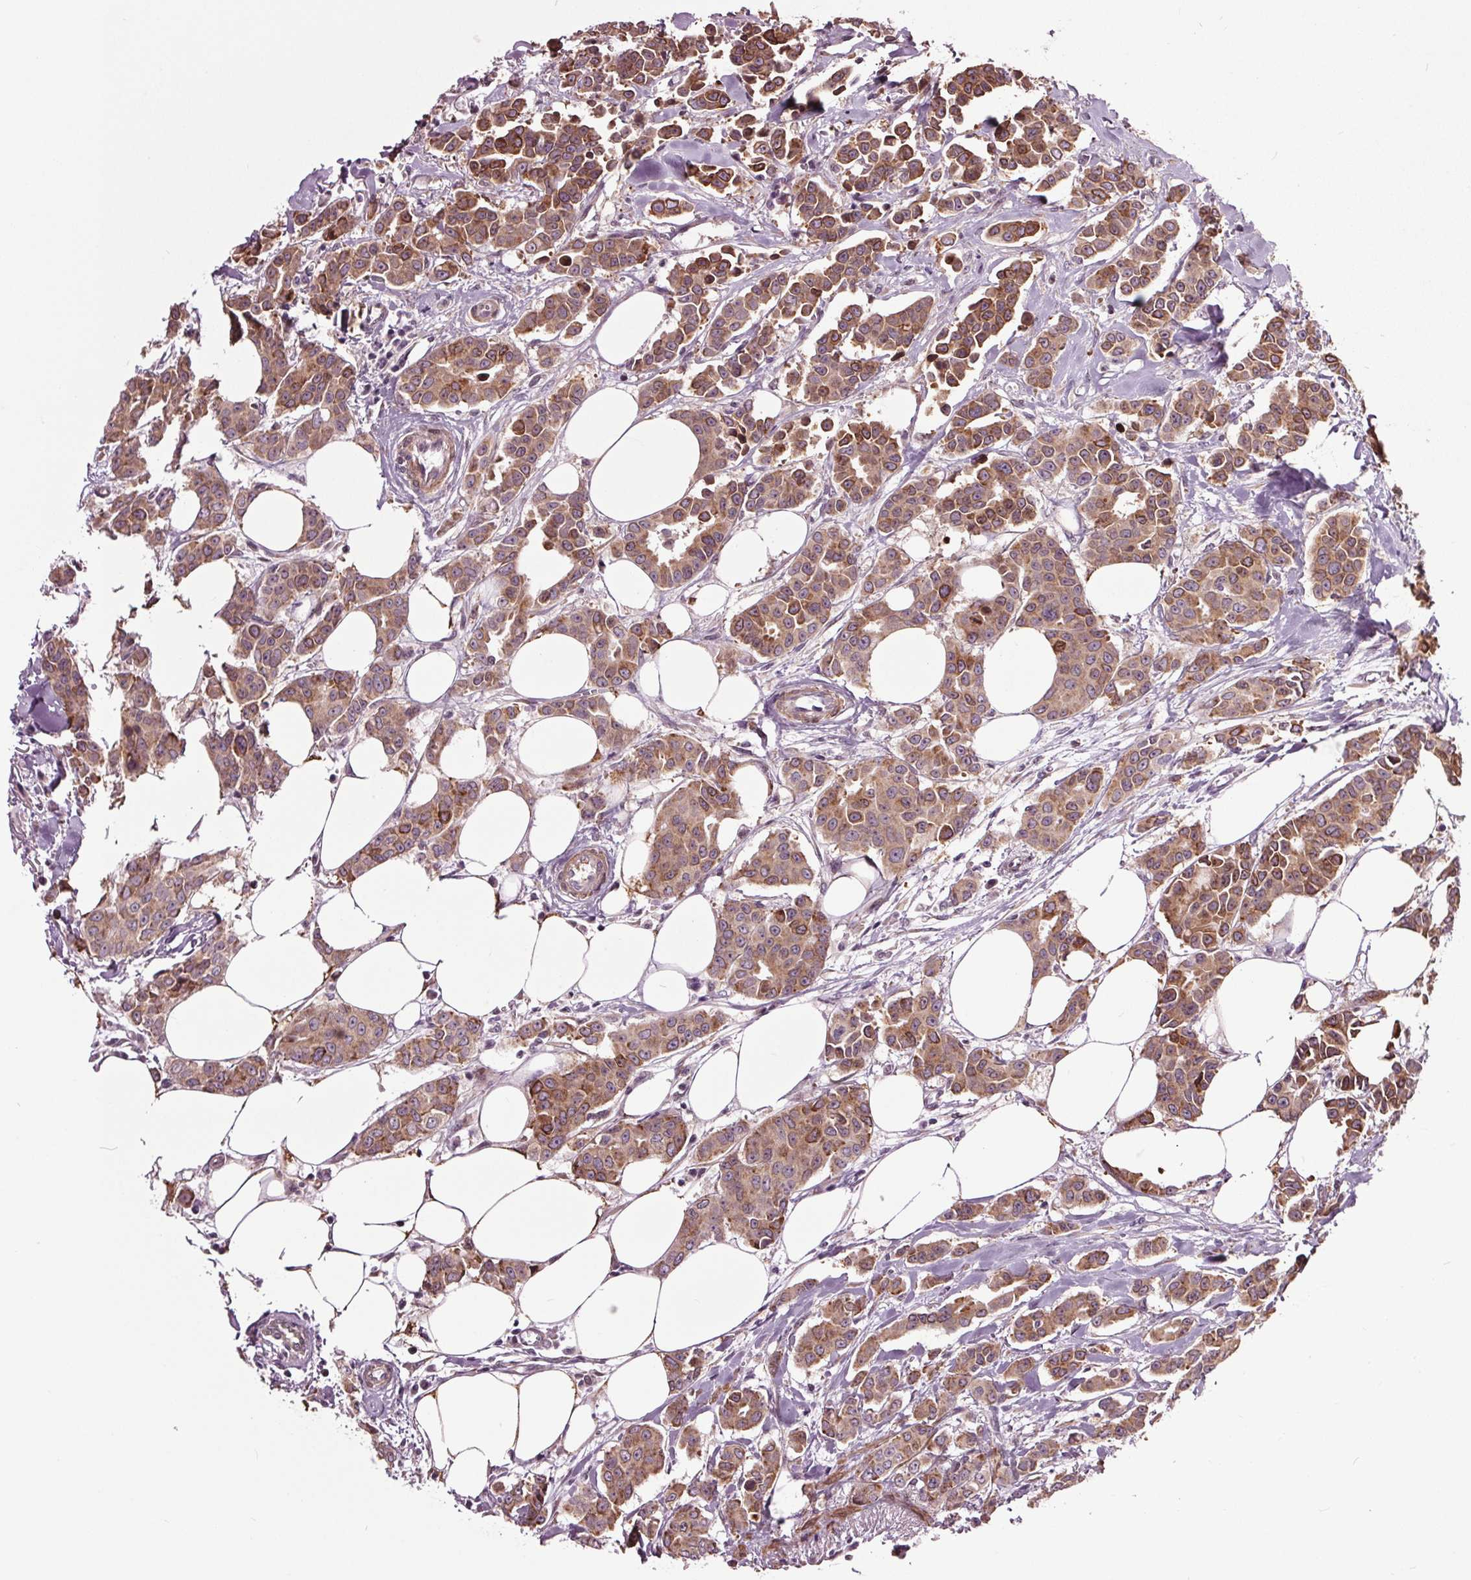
{"staining": {"intensity": "moderate", "quantity": "25%-75%", "location": "cytoplasmic/membranous"}, "tissue": "breast cancer", "cell_type": "Tumor cells", "image_type": "cancer", "snomed": [{"axis": "morphology", "description": "Duct carcinoma"}, {"axis": "topography", "description": "Breast"}], "caption": "This is an image of immunohistochemistry staining of breast infiltrating ductal carcinoma, which shows moderate expression in the cytoplasmic/membranous of tumor cells.", "gene": "HAUS5", "patient": {"sex": "female", "age": 94}}